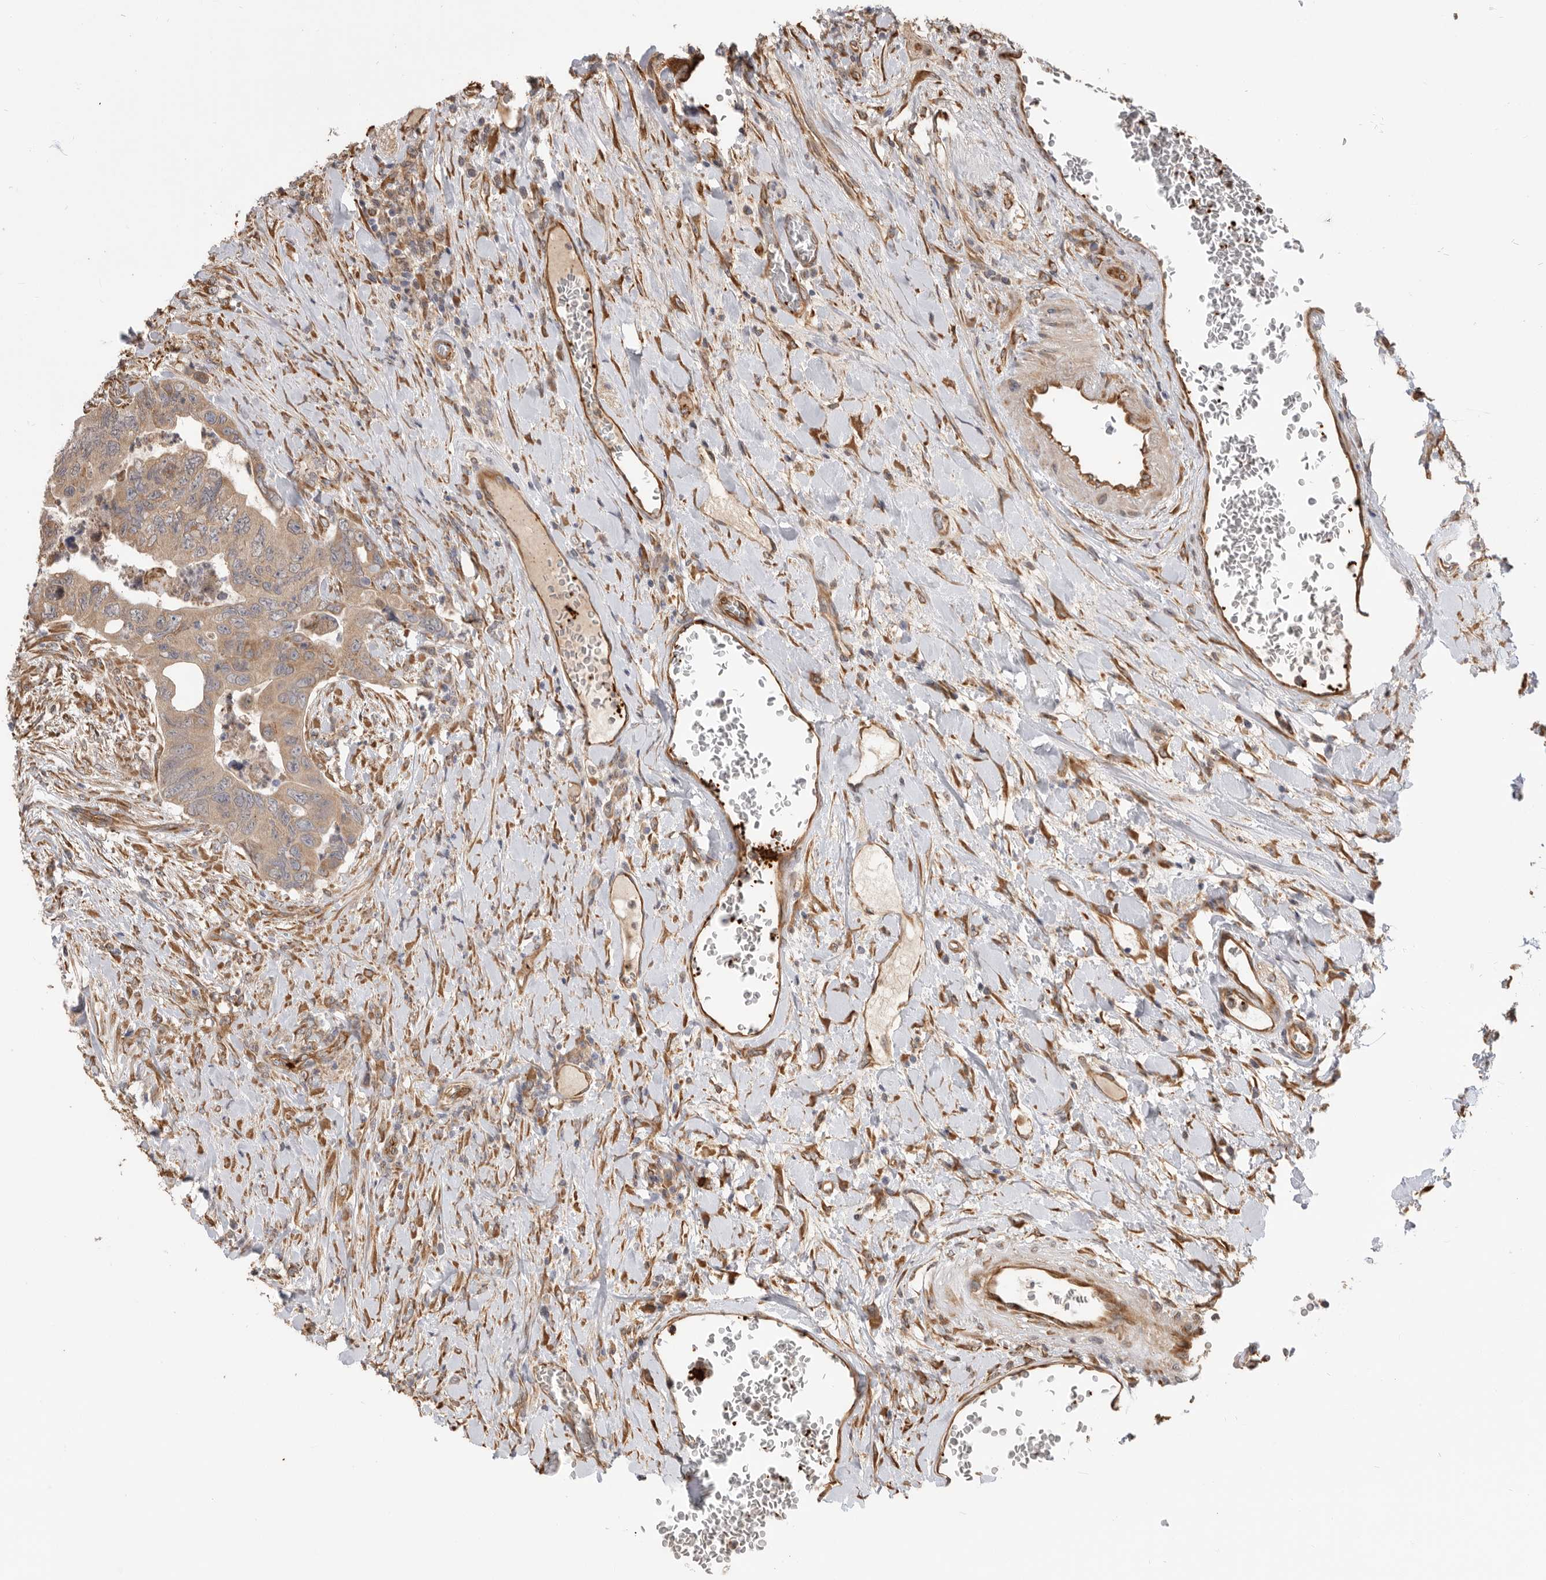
{"staining": {"intensity": "weak", "quantity": ">75%", "location": "cytoplasmic/membranous"}, "tissue": "colorectal cancer", "cell_type": "Tumor cells", "image_type": "cancer", "snomed": [{"axis": "morphology", "description": "Adenocarcinoma, NOS"}, {"axis": "topography", "description": "Rectum"}], "caption": "The histopathology image shows staining of colorectal cancer, revealing weak cytoplasmic/membranous protein expression (brown color) within tumor cells. (DAB (3,3'-diaminobenzidine) = brown stain, brightfield microscopy at high magnification).", "gene": "CDC42BPB", "patient": {"sex": "male", "age": 63}}